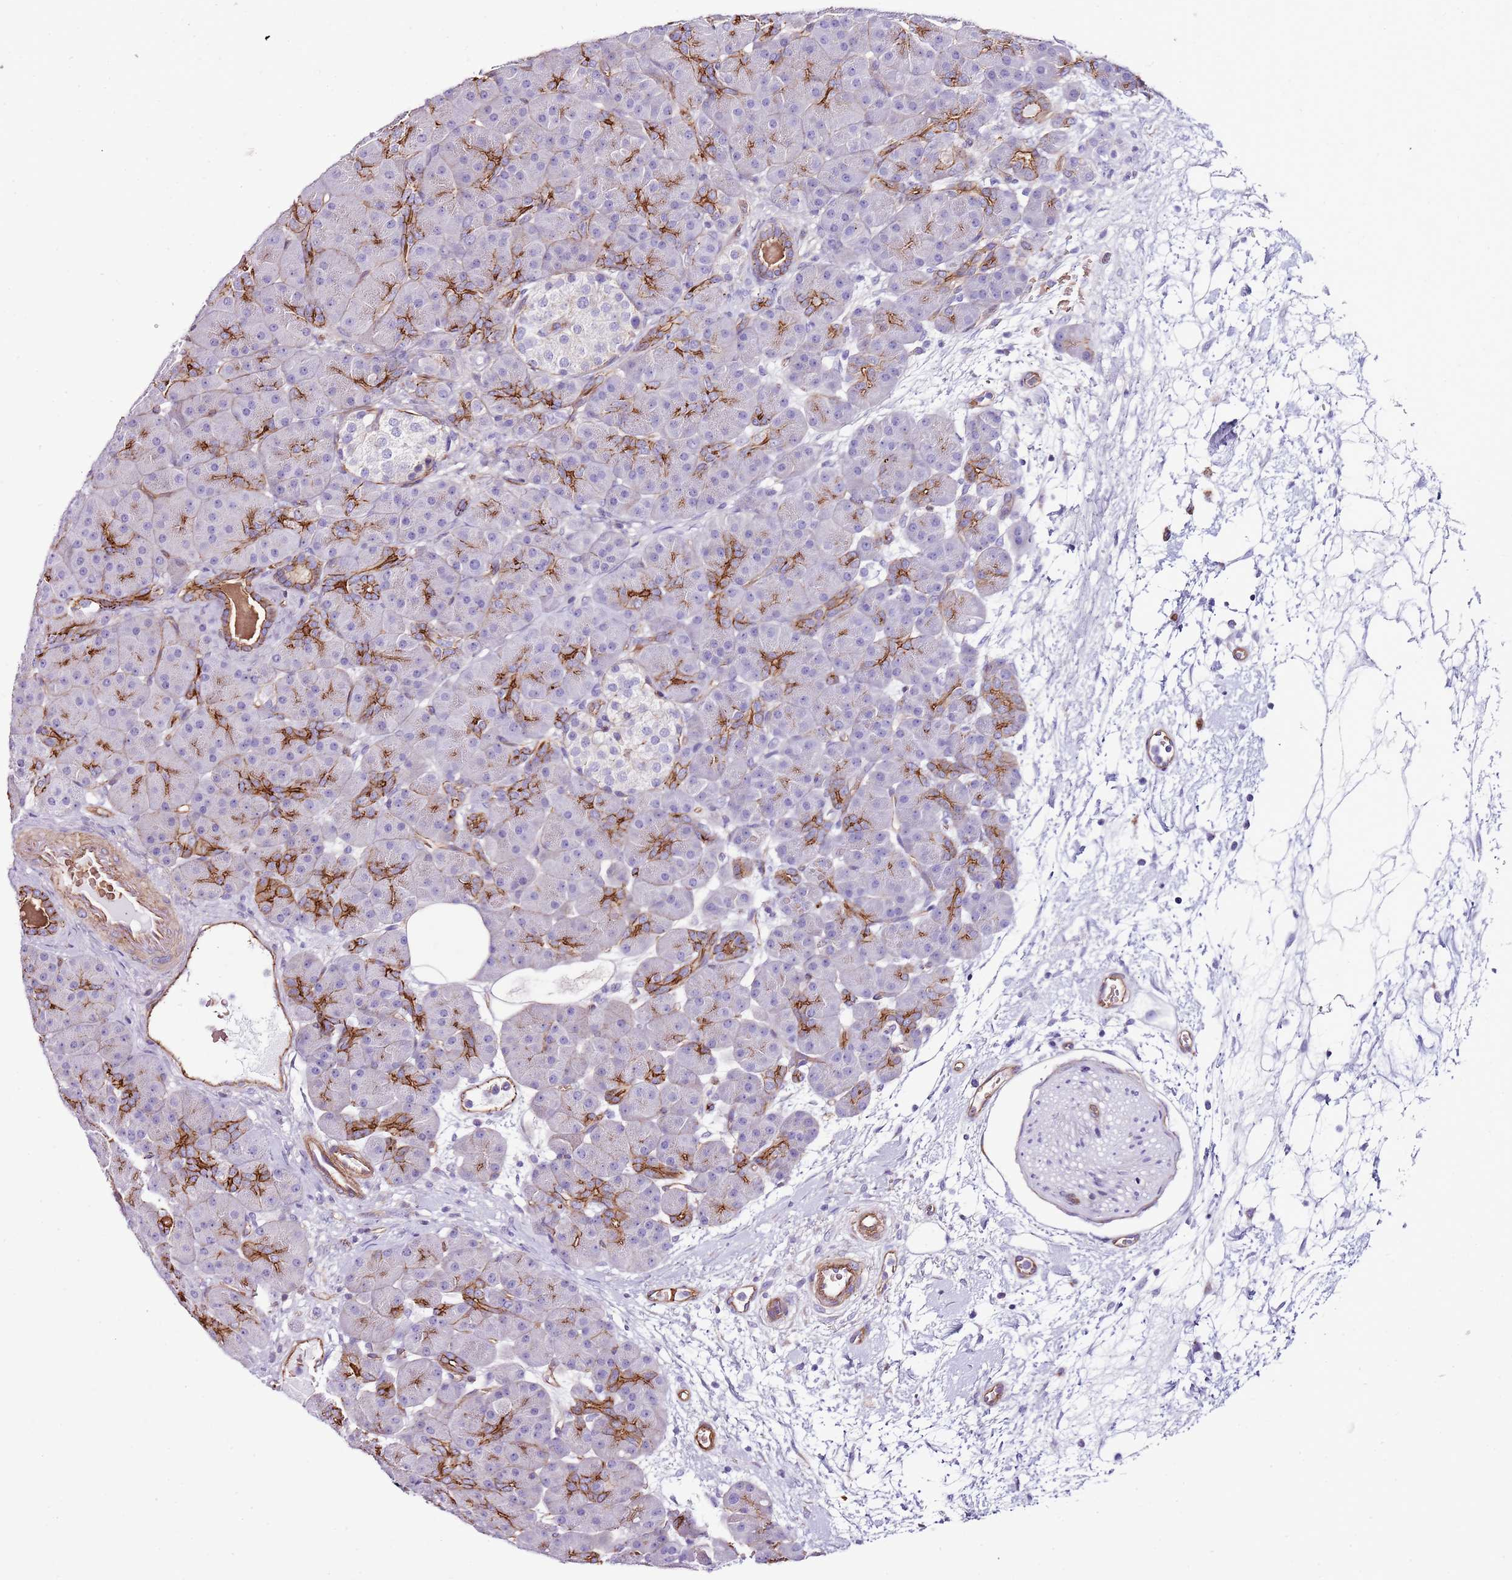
{"staining": {"intensity": "moderate", "quantity": "25%-75%", "location": "cytoplasmic/membranous"}, "tissue": "pancreas", "cell_type": "Exocrine glandular cells", "image_type": "normal", "snomed": [{"axis": "morphology", "description": "Normal tissue, NOS"}, {"axis": "topography", "description": "Pancreas"}], "caption": "High-magnification brightfield microscopy of unremarkable pancreas stained with DAB (brown) and counterstained with hematoxylin (blue). exocrine glandular cells exhibit moderate cytoplasmic/membranous expression is present in about25%-75% of cells.", "gene": "GFRAL", "patient": {"sex": "male", "age": 66}}